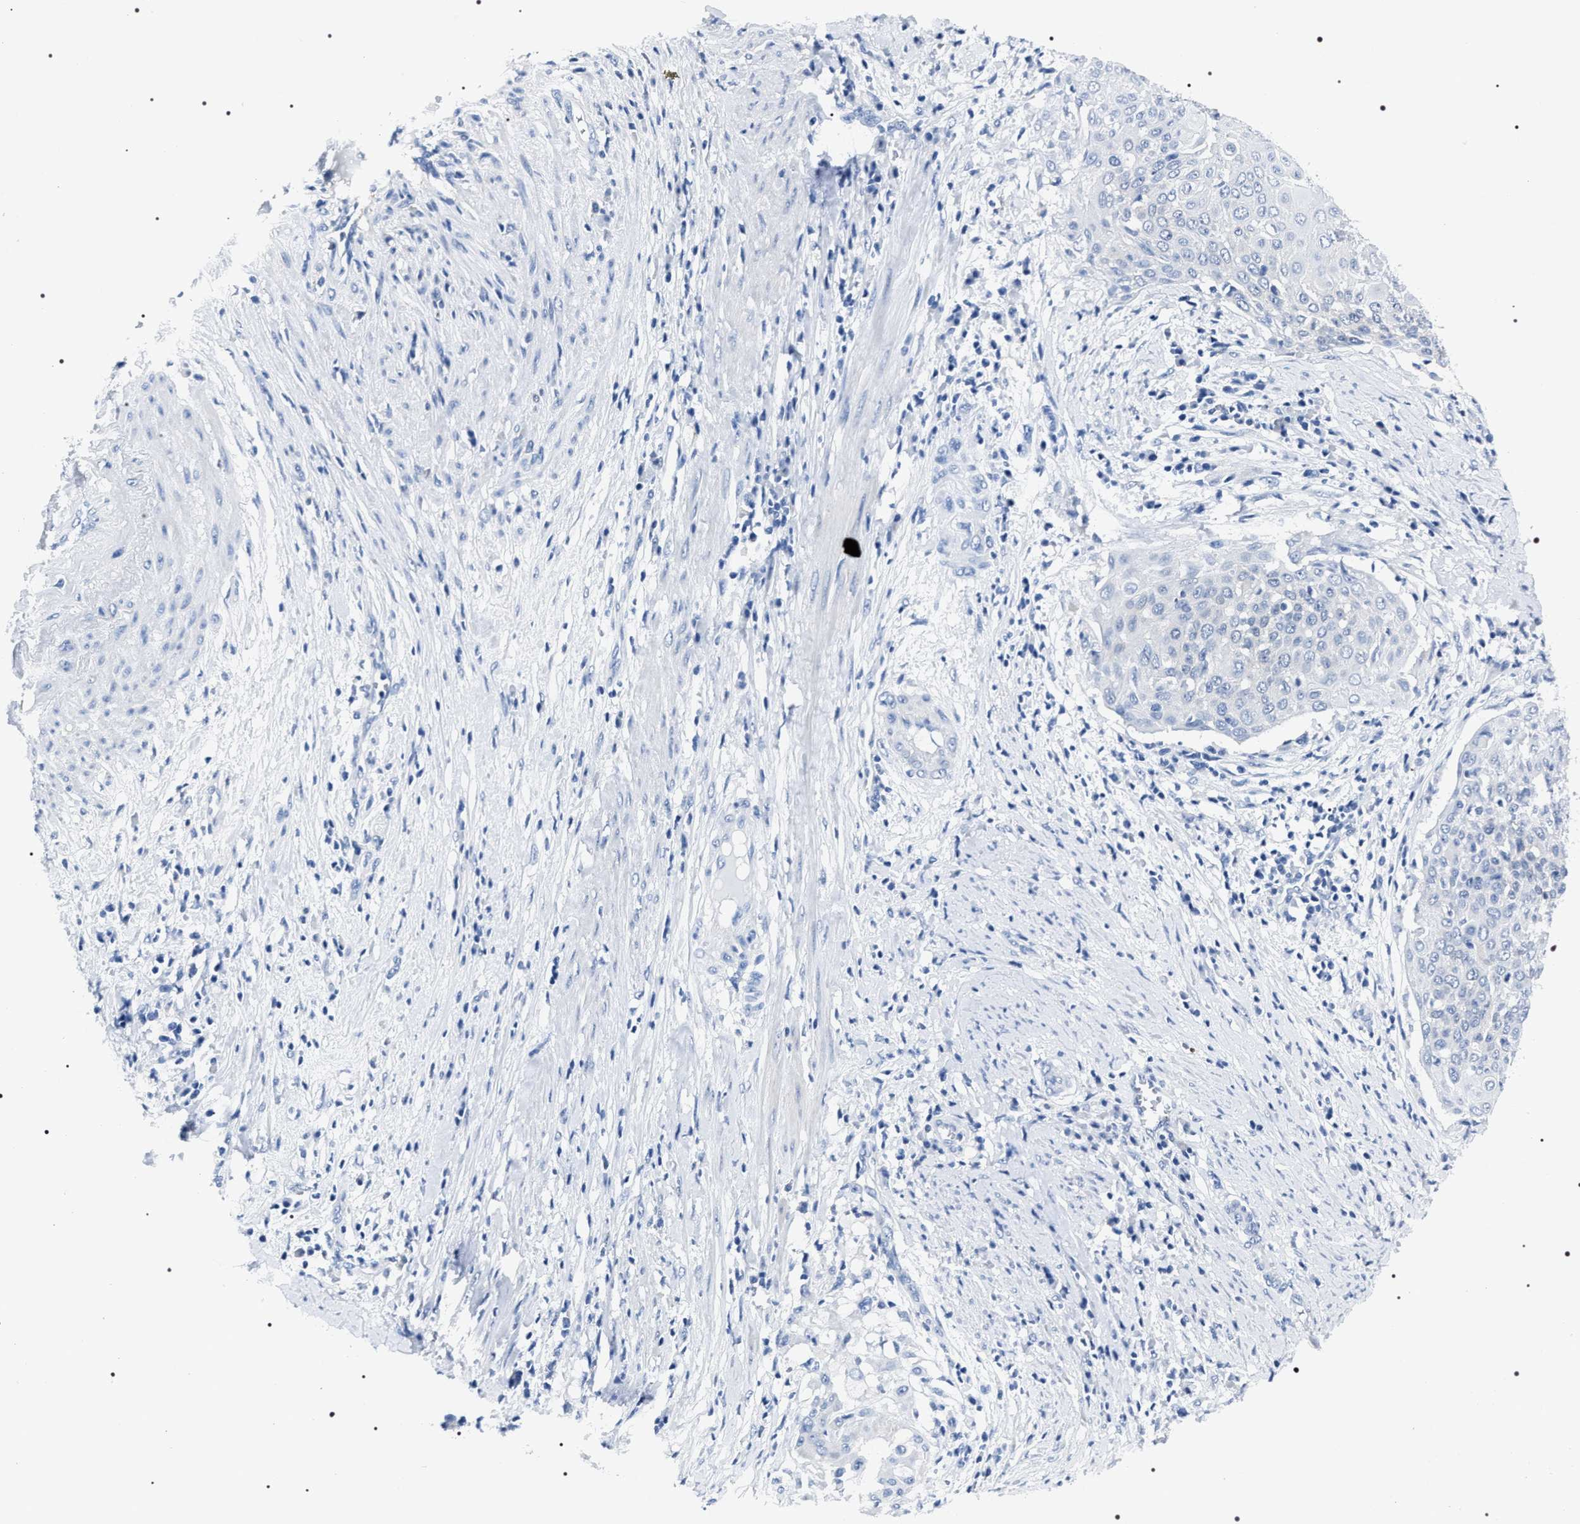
{"staining": {"intensity": "negative", "quantity": "none", "location": "none"}, "tissue": "cervical cancer", "cell_type": "Tumor cells", "image_type": "cancer", "snomed": [{"axis": "morphology", "description": "Squamous cell carcinoma, NOS"}, {"axis": "topography", "description": "Cervix"}], "caption": "Immunohistochemistry of human cervical squamous cell carcinoma shows no positivity in tumor cells.", "gene": "ADH4", "patient": {"sex": "female", "age": 39}}